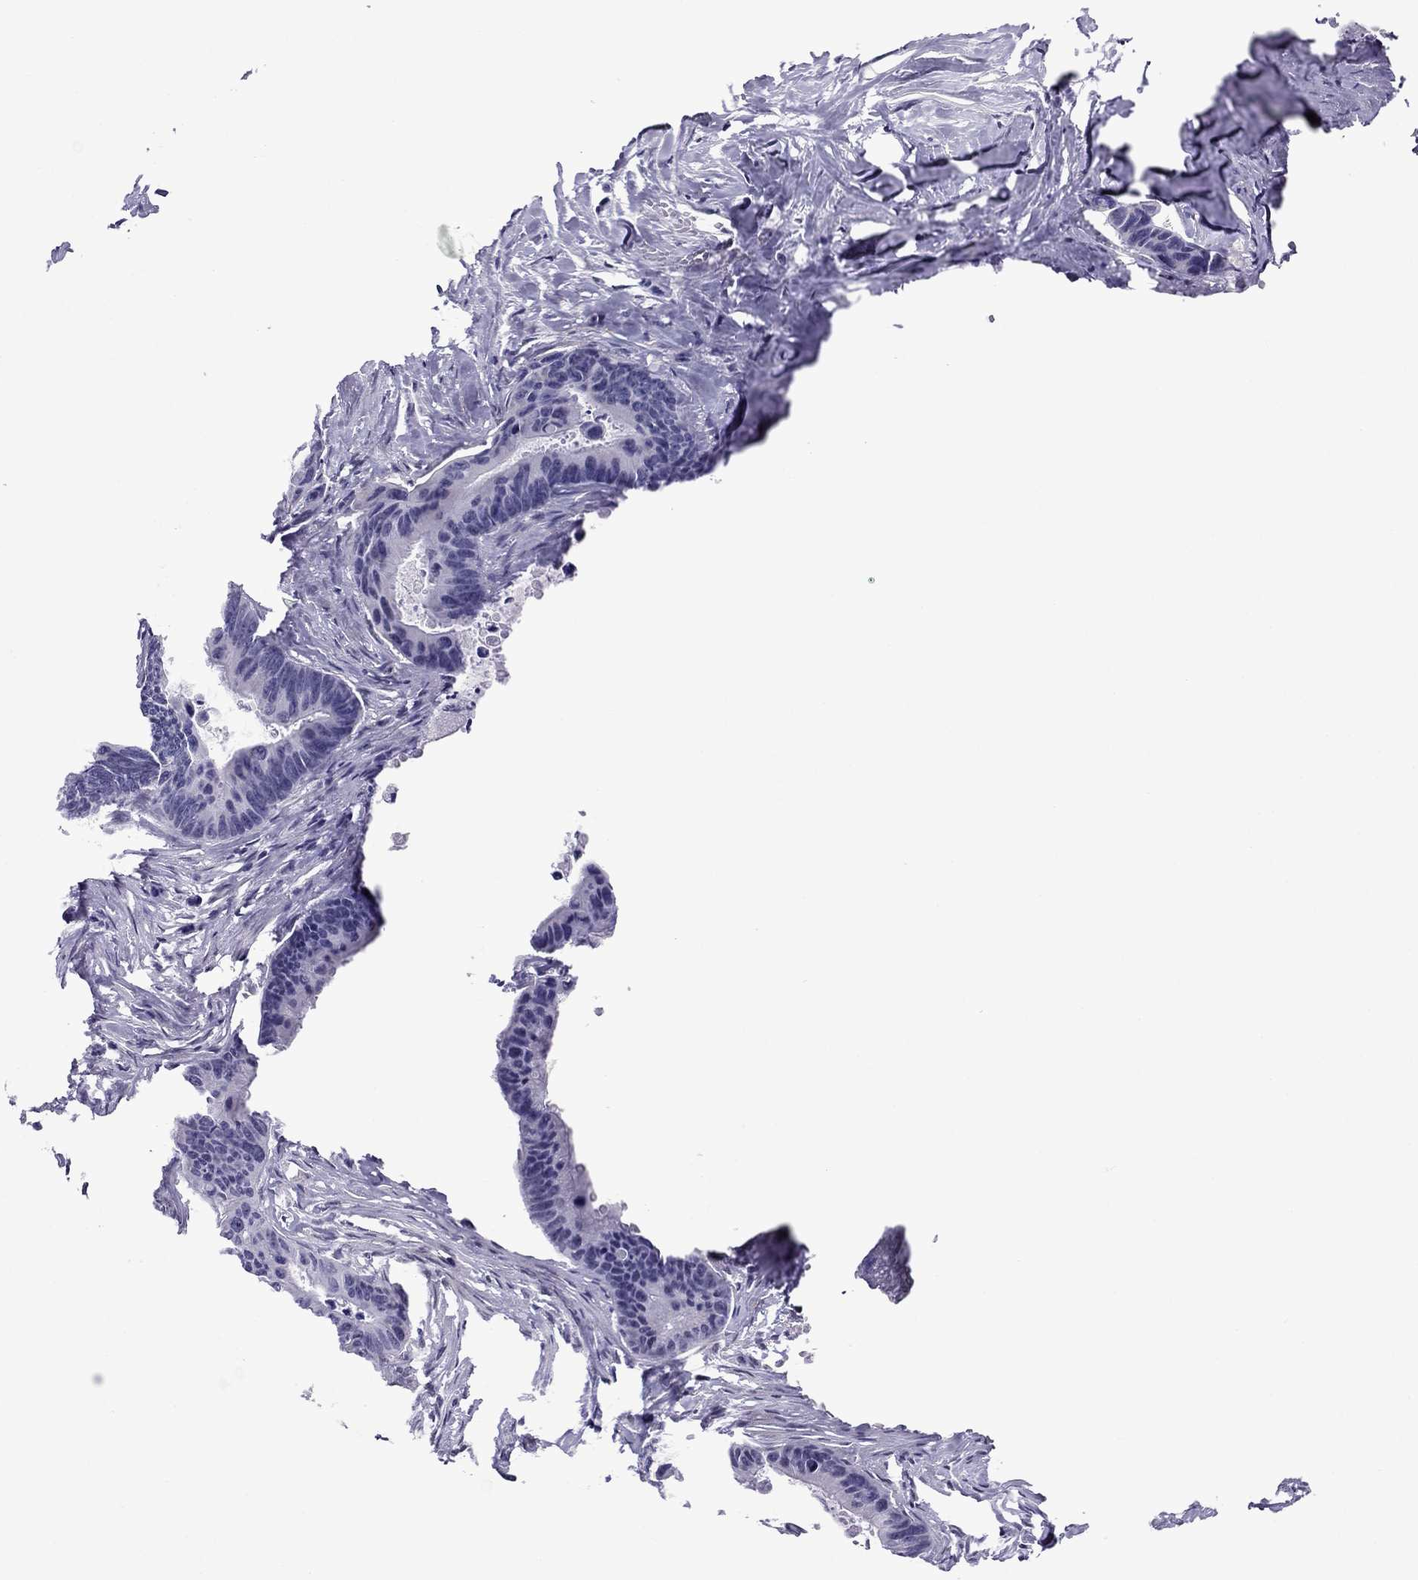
{"staining": {"intensity": "negative", "quantity": "none", "location": "none"}, "tissue": "colorectal cancer", "cell_type": "Tumor cells", "image_type": "cancer", "snomed": [{"axis": "morphology", "description": "Adenocarcinoma, NOS"}, {"axis": "topography", "description": "Colon"}], "caption": "DAB immunohistochemical staining of colorectal adenocarcinoma displays no significant expression in tumor cells.", "gene": "ZNF646", "patient": {"sex": "female", "age": 87}}